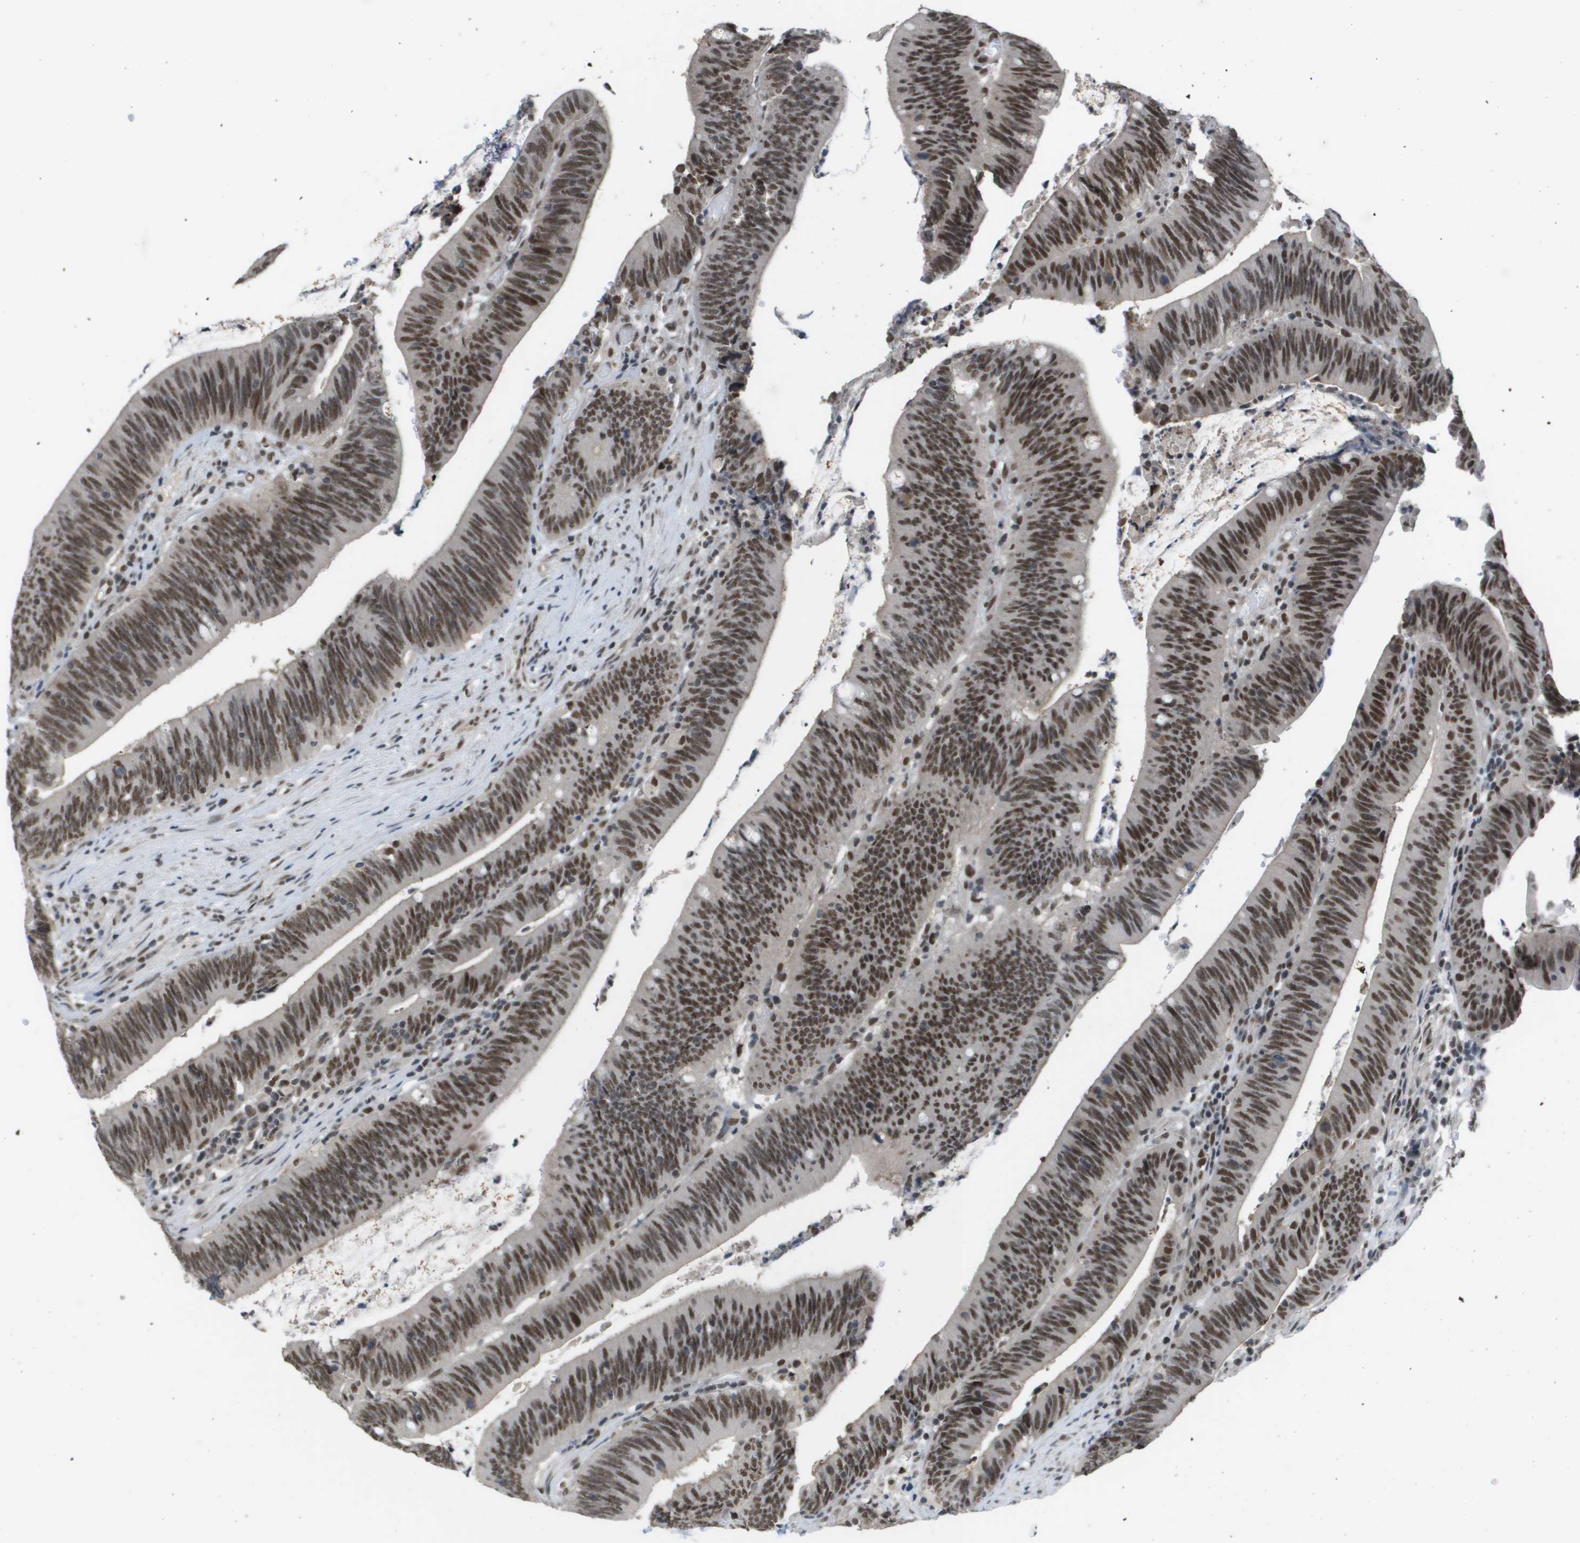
{"staining": {"intensity": "moderate", "quantity": ">75%", "location": "nuclear"}, "tissue": "colorectal cancer", "cell_type": "Tumor cells", "image_type": "cancer", "snomed": [{"axis": "morphology", "description": "Normal tissue, NOS"}, {"axis": "morphology", "description": "Adenocarcinoma, NOS"}, {"axis": "topography", "description": "Rectum"}], "caption": "About >75% of tumor cells in human colorectal adenocarcinoma show moderate nuclear protein positivity as visualized by brown immunohistochemical staining.", "gene": "ISY1", "patient": {"sex": "female", "age": 66}}